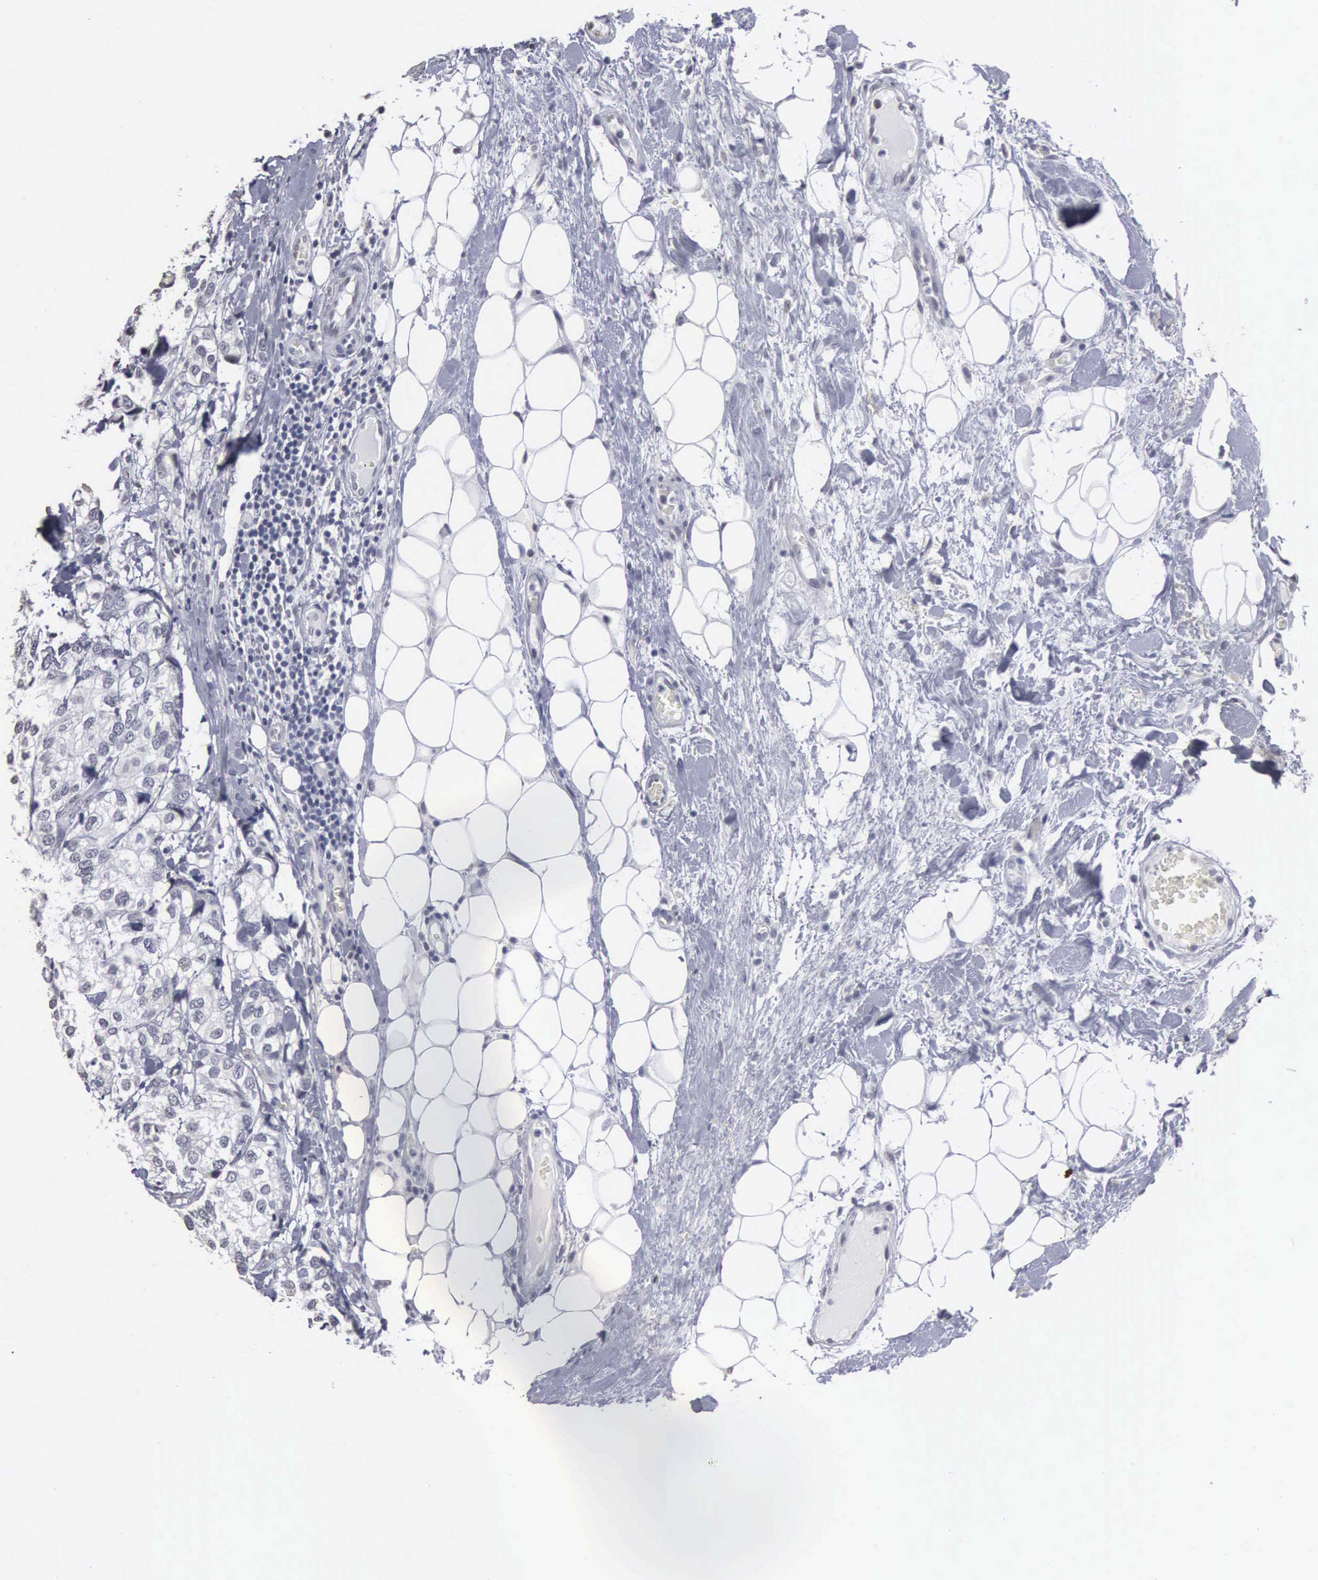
{"staining": {"intensity": "negative", "quantity": "none", "location": "none"}, "tissue": "breast cancer", "cell_type": "Tumor cells", "image_type": "cancer", "snomed": [{"axis": "morphology", "description": "Duct carcinoma"}, {"axis": "topography", "description": "Breast"}], "caption": "Breast intraductal carcinoma stained for a protein using immunohistochemistry (IHC) shows no staining tumor cells.", "gene": "UPB1", "patient": {"sex": "female", "age": 68}}